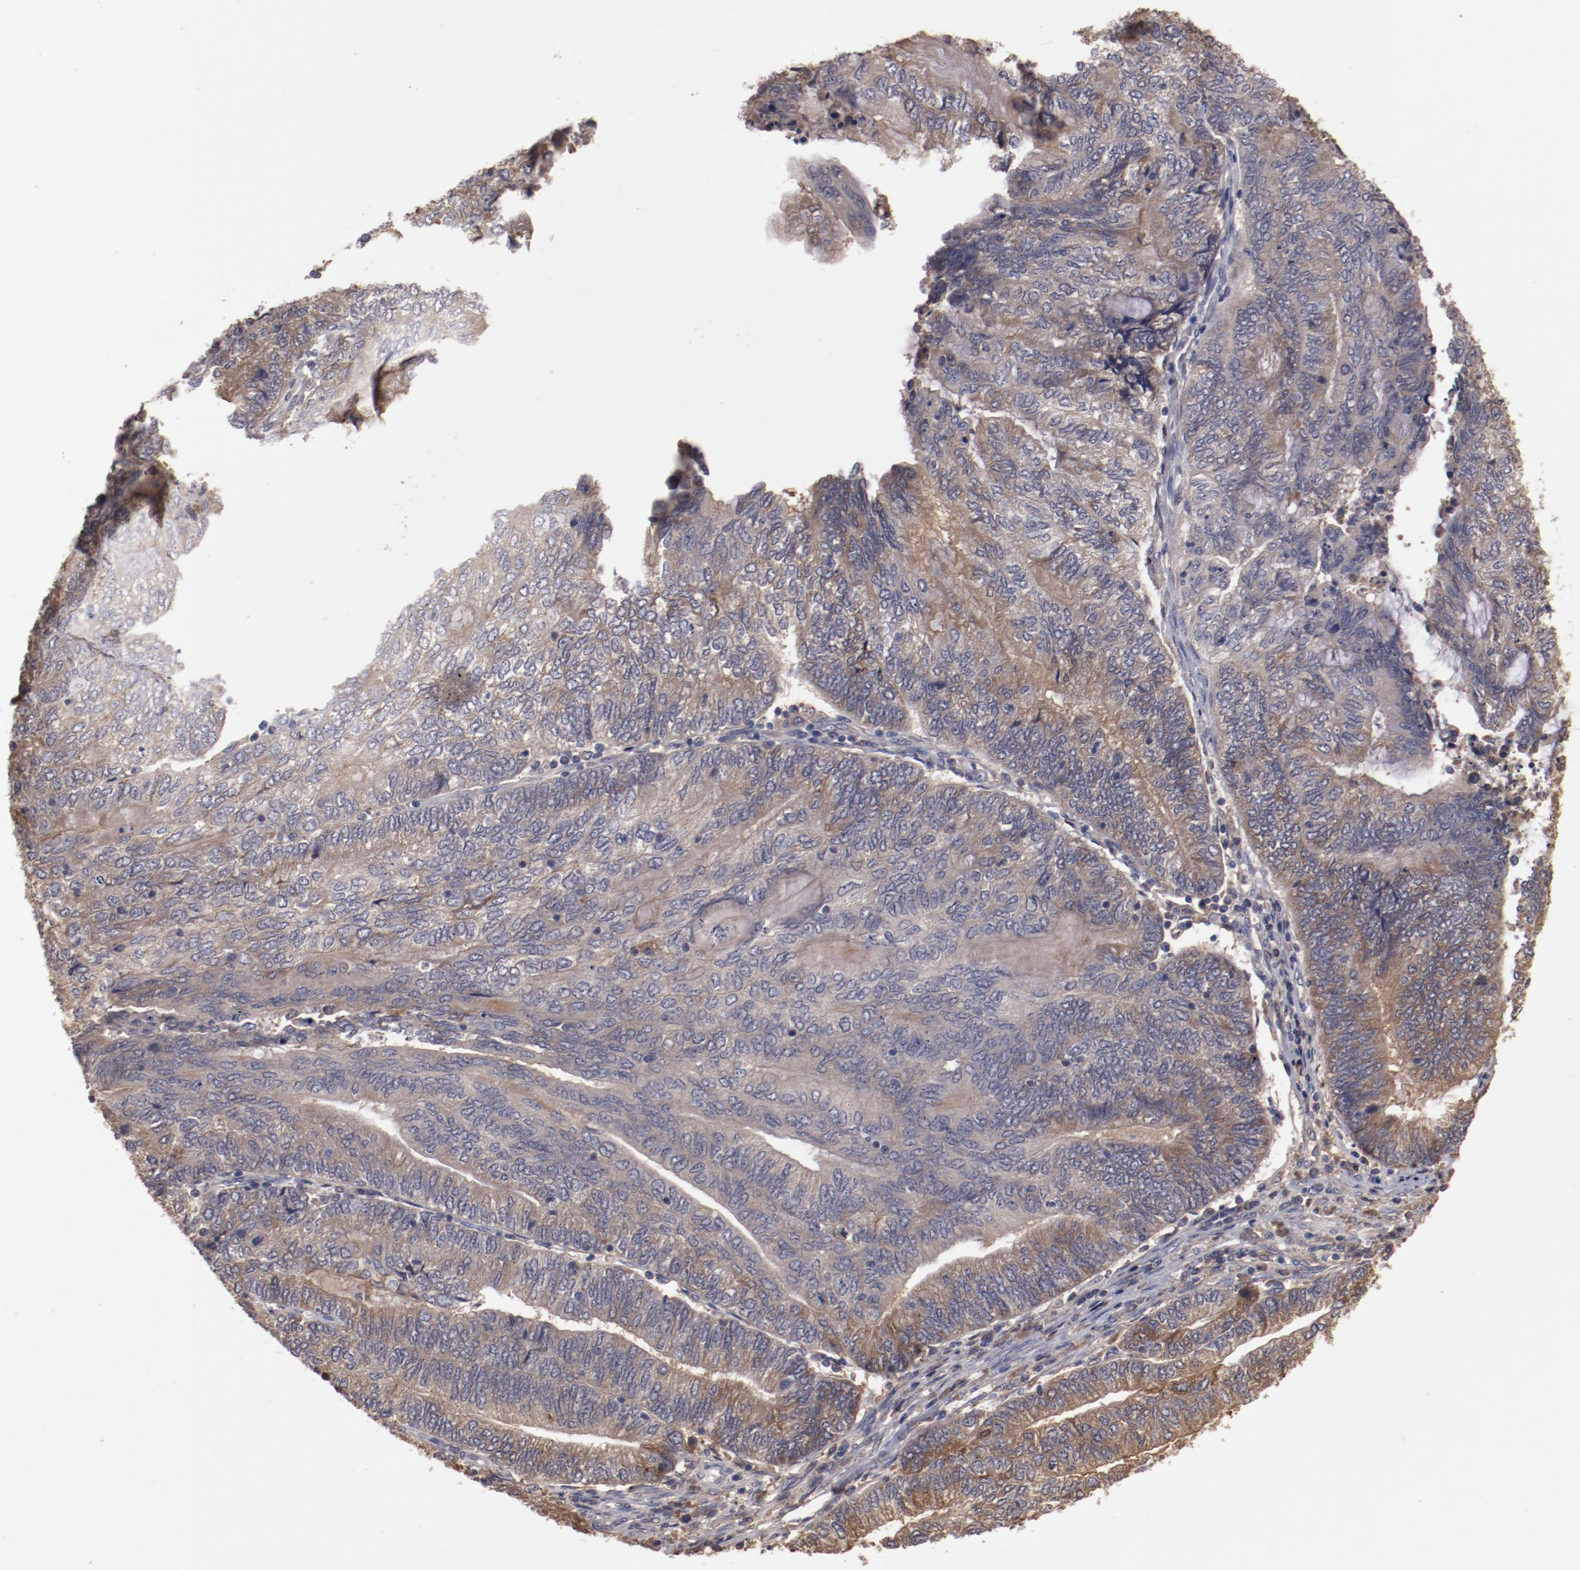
{"staining": {"intensity": "moderate", "quantity": "25%-75%", "location": "cytoplasmic/membranous"}, "tissue": "endometrial cancer", "cell_type": "Tumor cells", "image_type": "cancer", "snomed": [{"axis": "morphology", "description": "Adenocarcinoma, NOS"}, {"axis": "topography", "description": "Uterus"}, {"axis": "topography", "description": "Endometrium"}], "caption": "Protein expression analysis of human adenocarcinoma (endometrial) reveals moderate cytoplasmic/membranous staining in approximately 25%-75% of tumor cells.", "gene": "CP", "patient": {"sex": "female", "age": 70}}